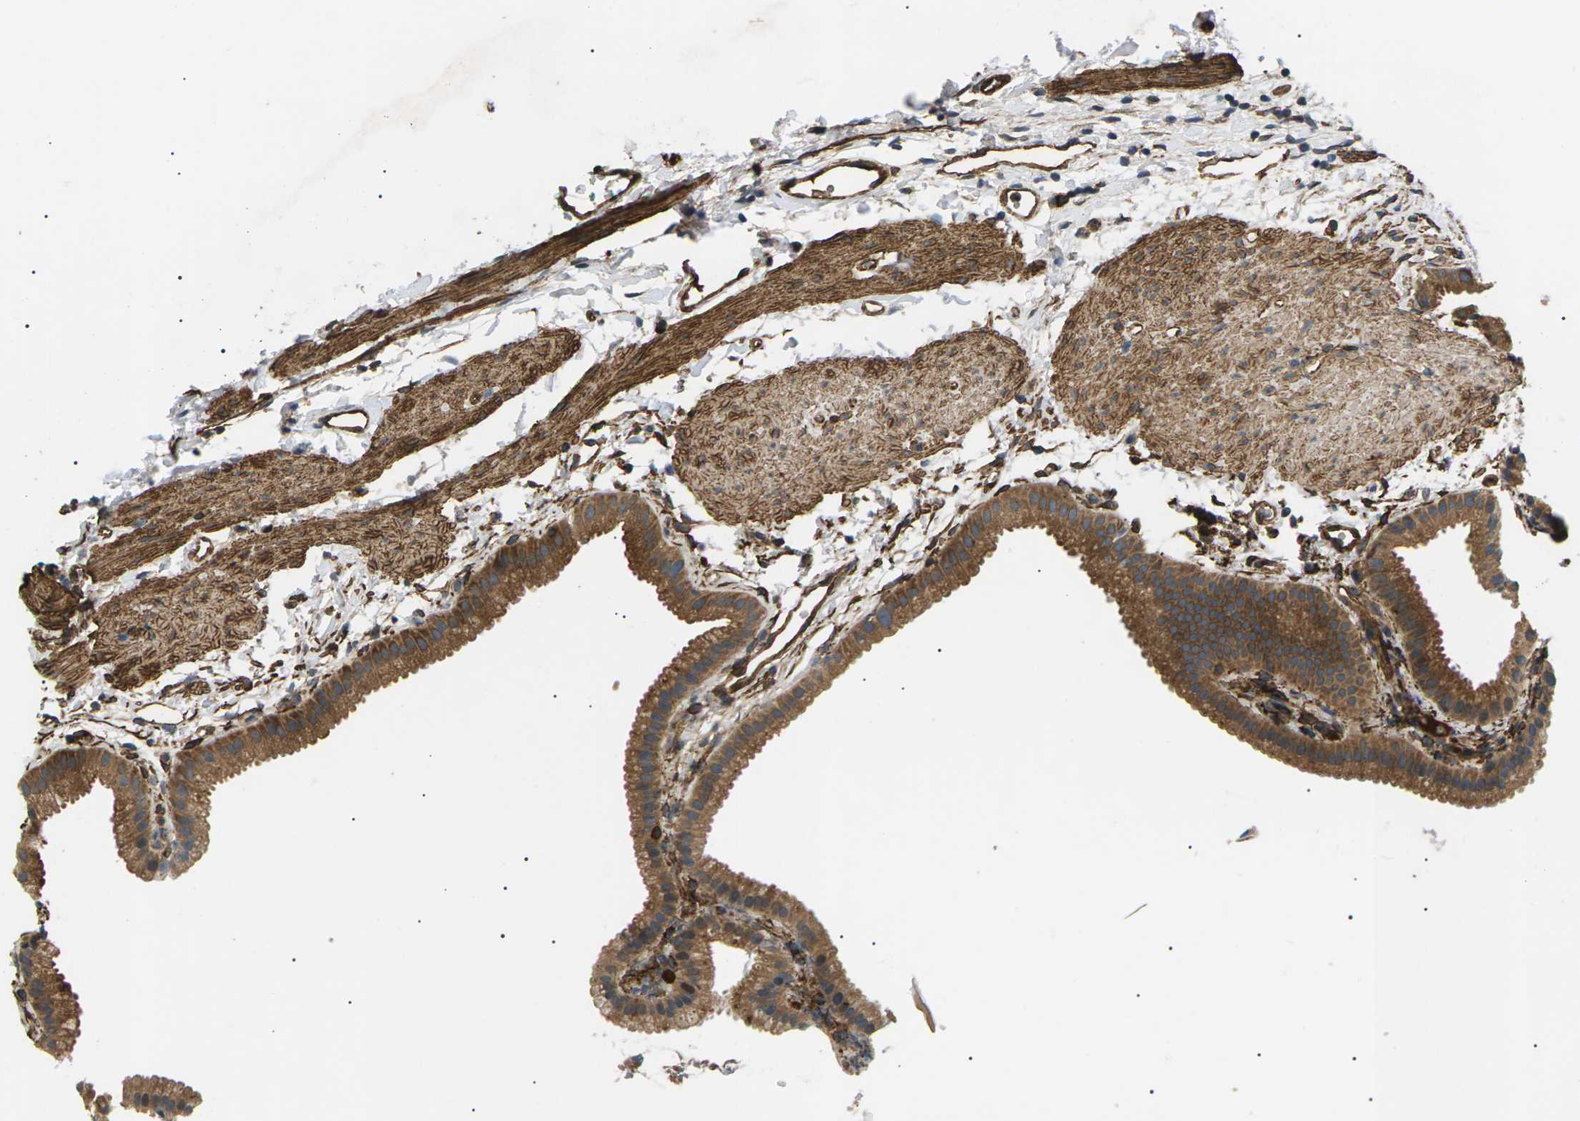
{"staining": {"intensity": "moderate", "quantity": ">75%", "location": "cytoplasmic/membranous"}, "tissue": "gallbladder", "cell_type": "Glandular cells", "image_type": "normal", "snomed": [{"axis": "morphology", "description": "Normal tissue, NOS"}, {"axis": "topography", "description": "Gallbladder"}], "caption": "This is a histology image of immunohistochemistry staining of benign gallbladder, which shows moderate positivity in the cytoplasmic/membranous of glandular cells.", "gene": "TMTC4", "patient": {"sex": "female", "age": 64}}